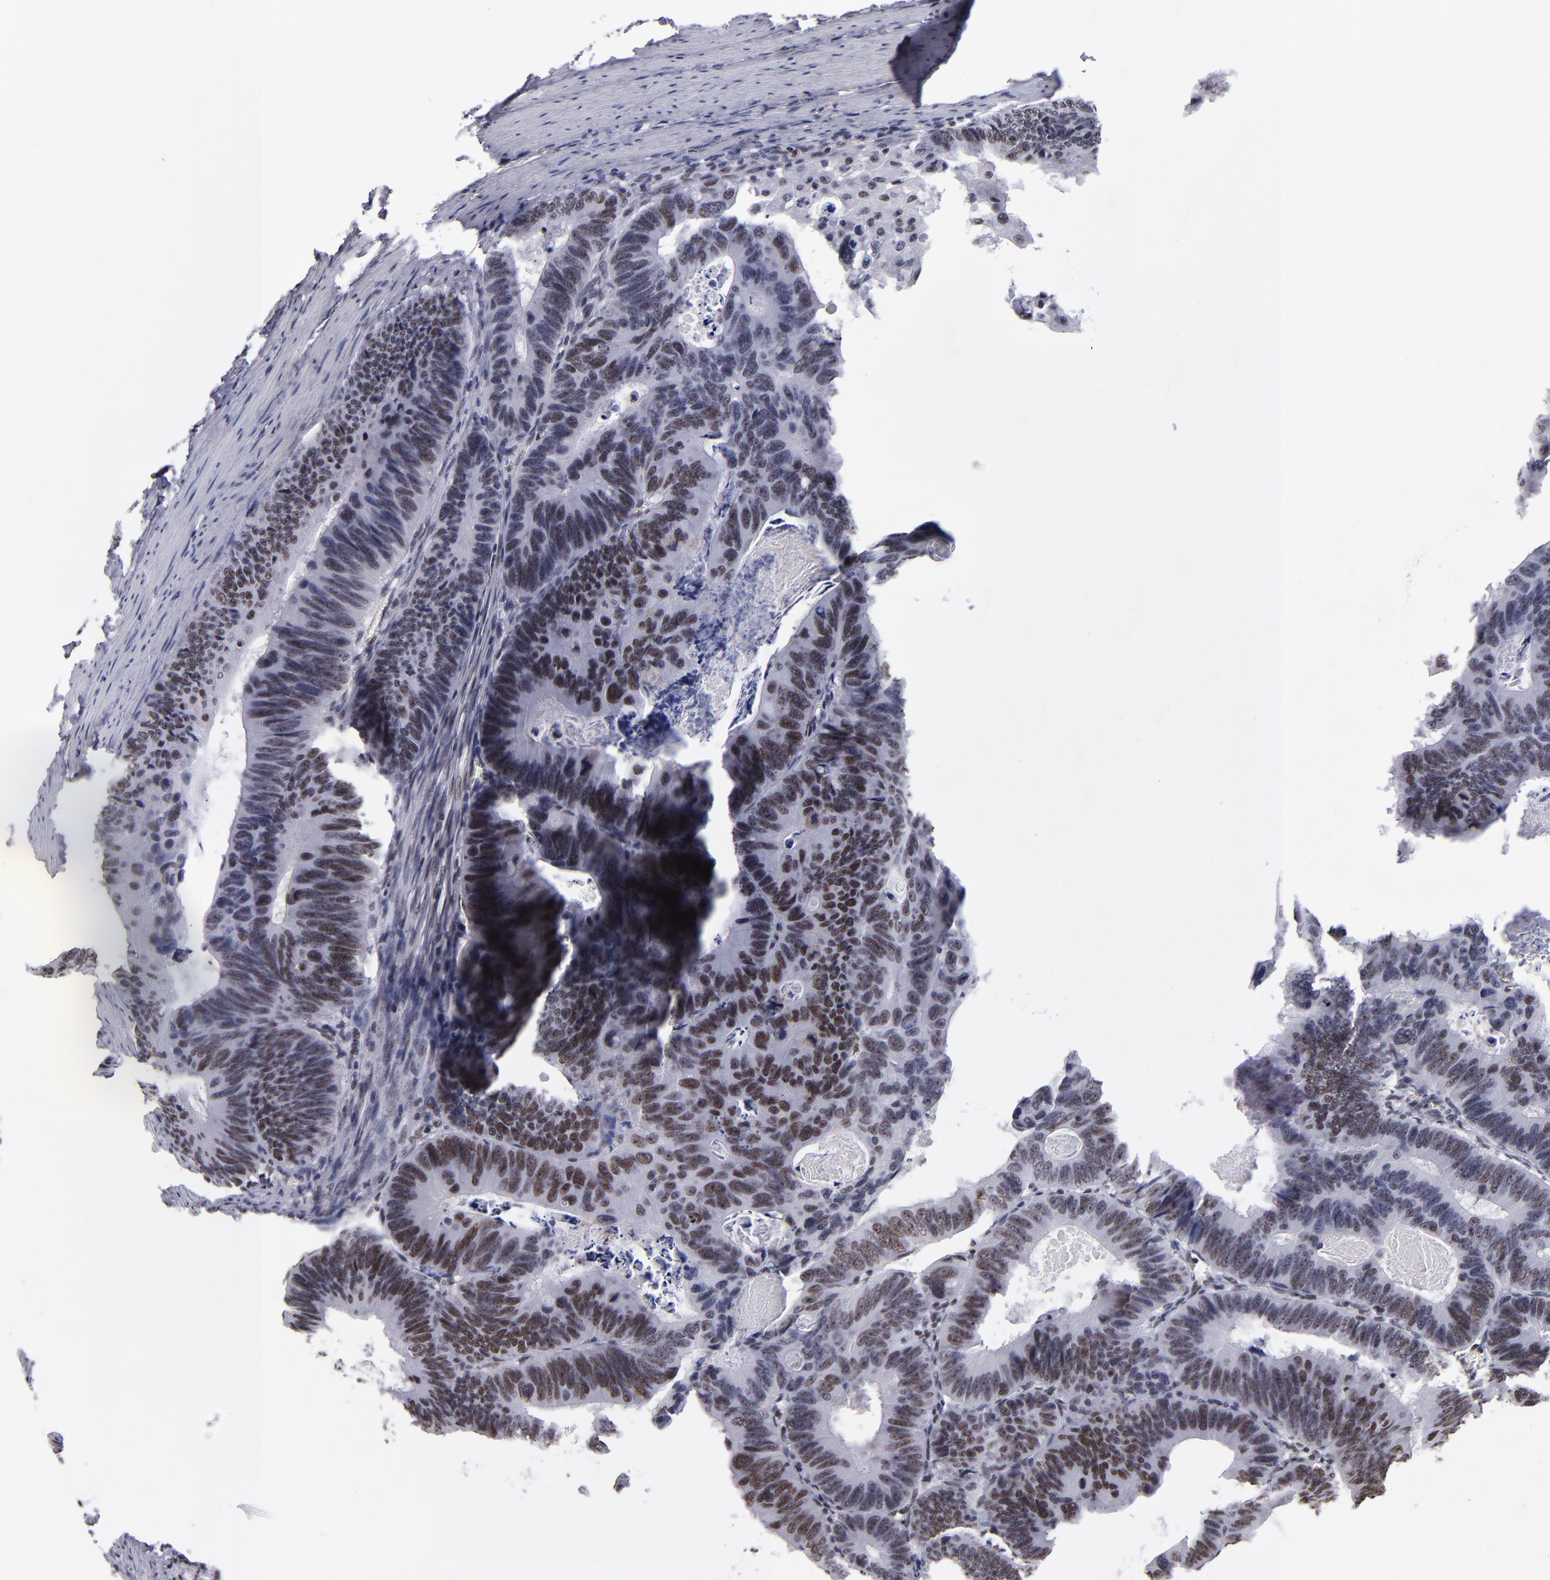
{"staining": {"intensity": "weak", "quantity": "25%-75%", "location": "nuclear"}, "tissue": "colorectal cancer", "cell_type": "Tumor cells", "image_type": "cancer", "snomed": [{"axis": "morphology", "description": "Adenocarcinoma, NOS"}, {"axis": "topography", "description": "Colon"}], "caption": "Human colorectal cancer (adenocarcinoma) stained with a protein marker reveals weak staining in tumor cells.", "gene": "TERF2", "patient": {"sex": "female", "age": 55}}